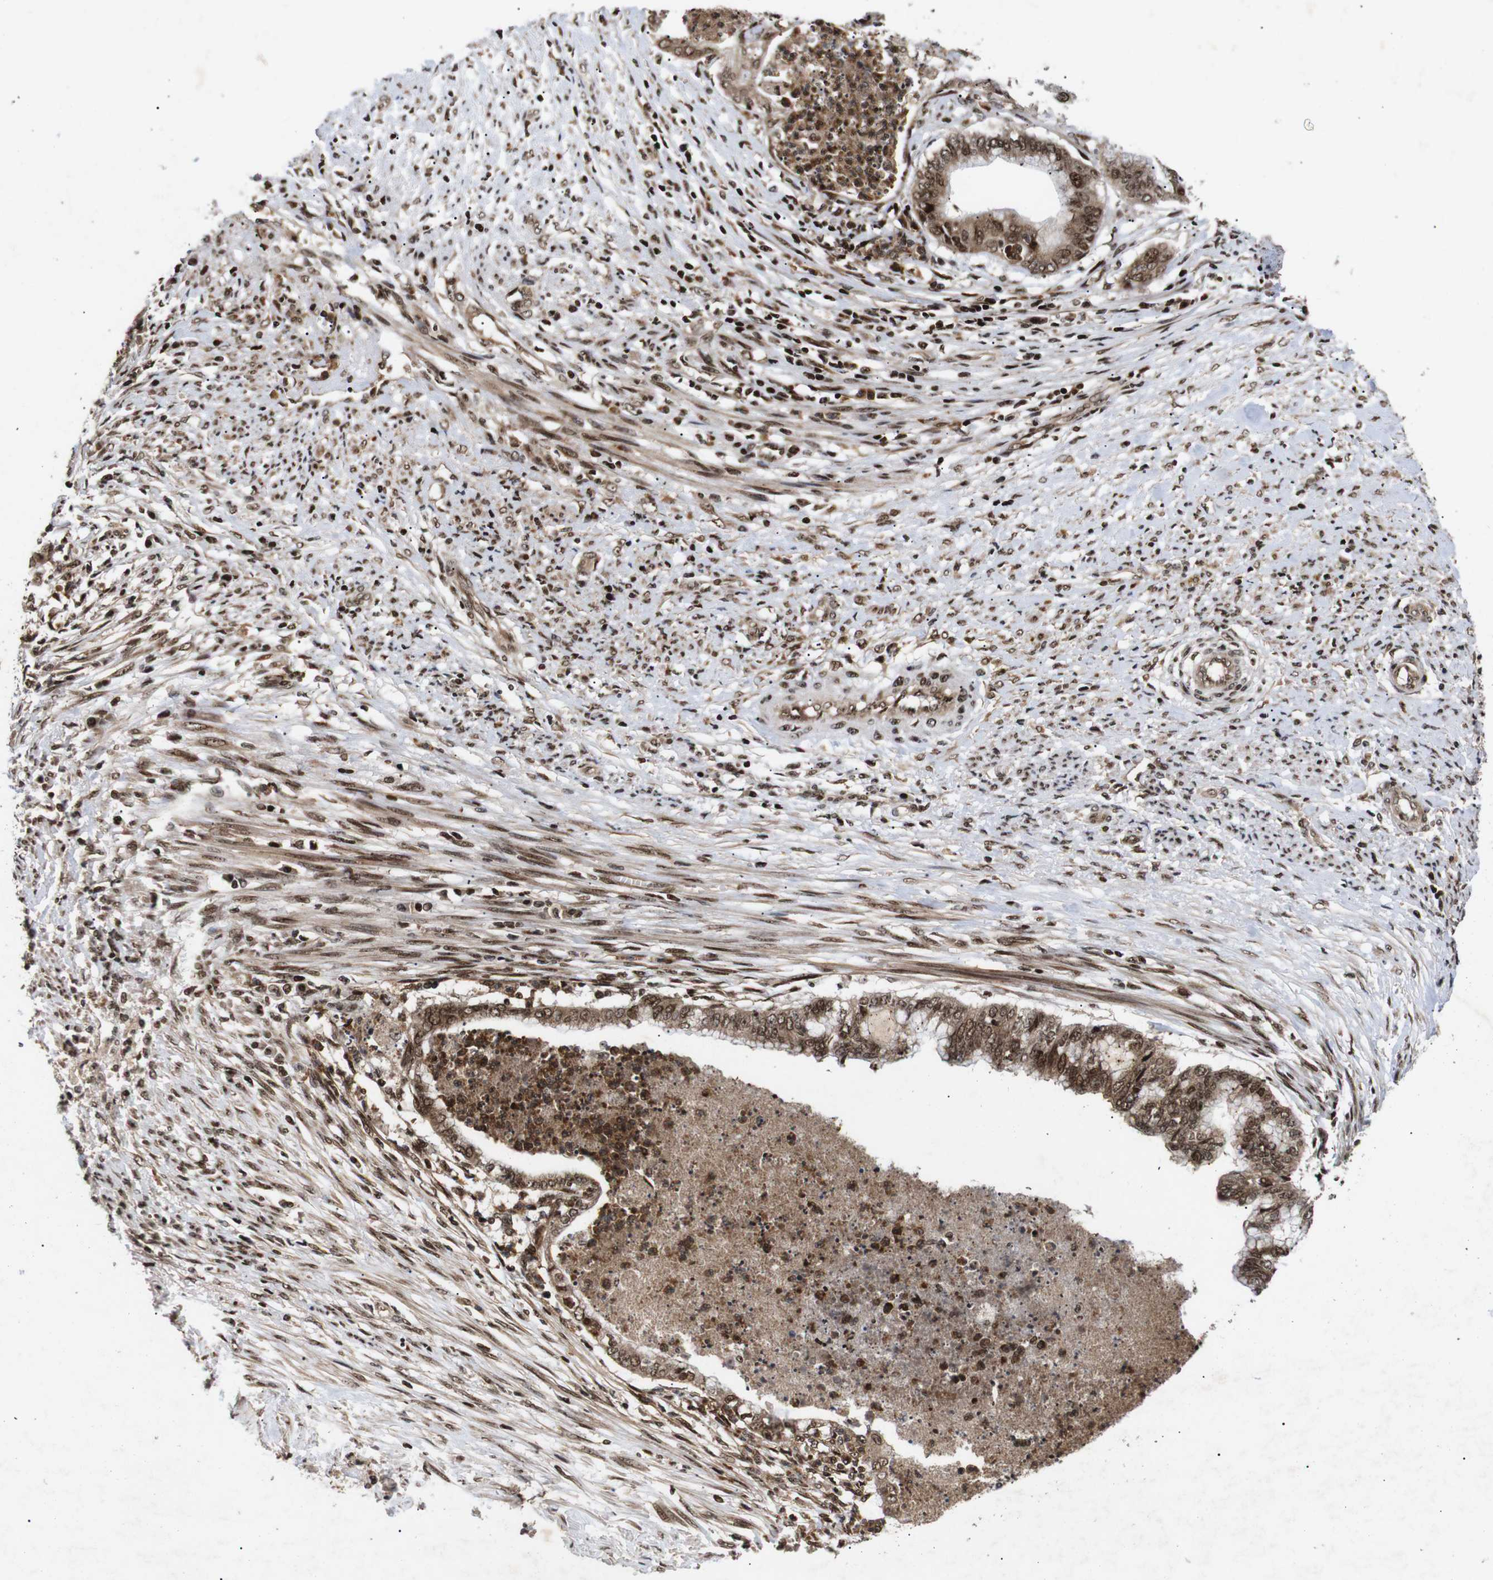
{"staining": {"intensity": "moderate", "quantity": ">75%", "location": "cytoplasmic/membranous,nuclear"}, "tissue": "endometrial cancer", "cell_type": "Tumor cells", "image_type": "cancer", "snomed": [{"axis": "morphology", "description": "Necrosis, NOS"}, {"axis": "morphology", "description": "Adenocarcinoma, NOS"}, {"axis": "topography", "description": "Endometrium"}], "caption": "Tumor cells show medium levels of moderate cytoplasmic/membranous and nuclear staining in about >75% of cells in endometrial cancer. (DAB (3,3'-diaminobenzidine) IHC with brightfield microscopy, high magnification).", "gene": "KIF23", "patient": {"sex": "female", "age": 79}}